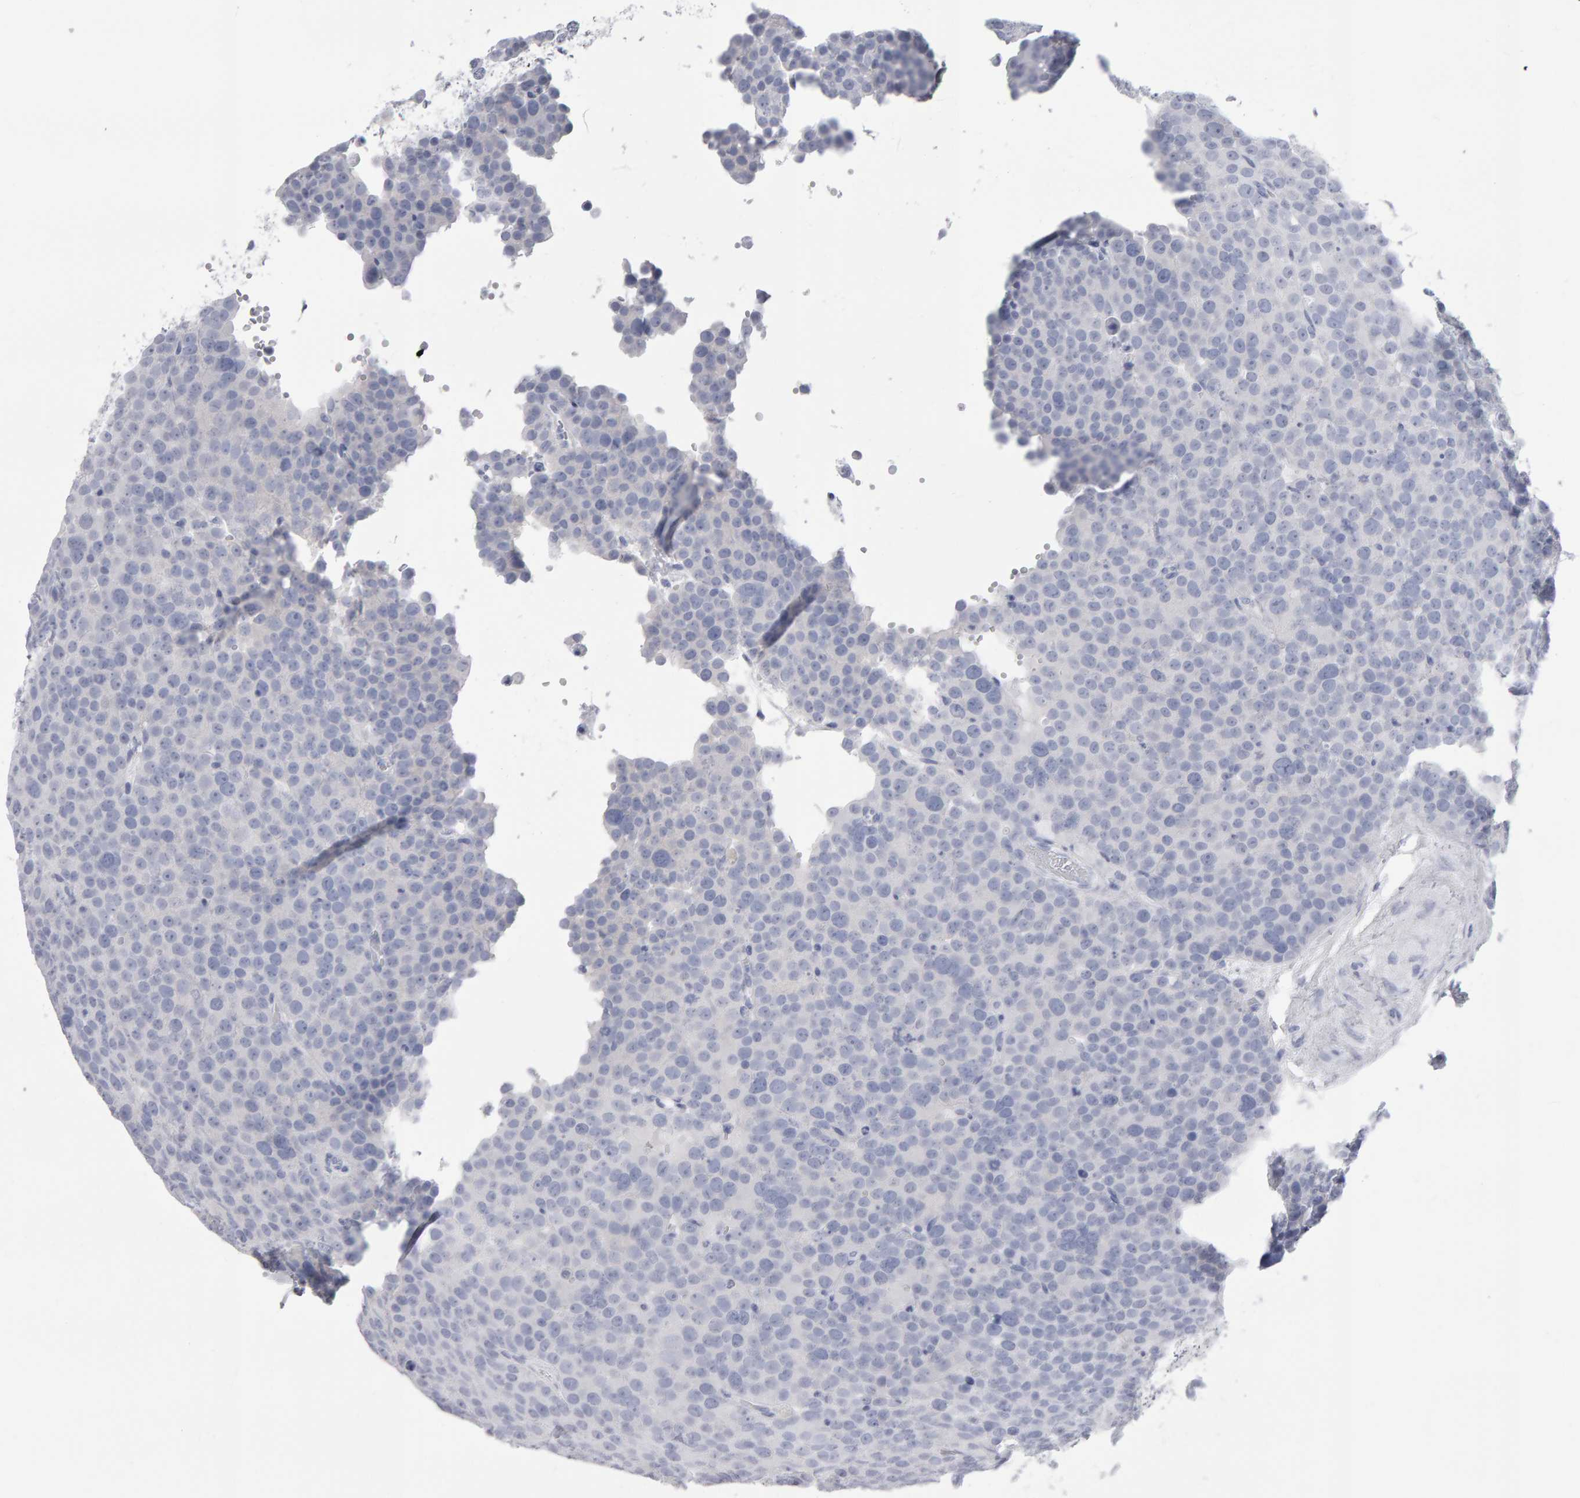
{"staining": {"intensity": "negative", "quantity": "none", "location": "none"}, "tissue": "testis cancer", "cell_type": "Tumor cells", "image_type": "cancer", "snomed": [{"axis": "morphology", "description": "Seminoma, NOS"}, {"axis": "topography", "description": "Testis"}], "caption": "A micrograph of testis cancer (seminoma) stained for a protein shows no brown staining in tumor cells. The staining is performed using DAB (3,3'-diaminobenzidine) brown chromogen with nuclei counter-stained in using hematoxylin.", "gene": "NCDN", "patient": {"sex": "male", "age": 71}}